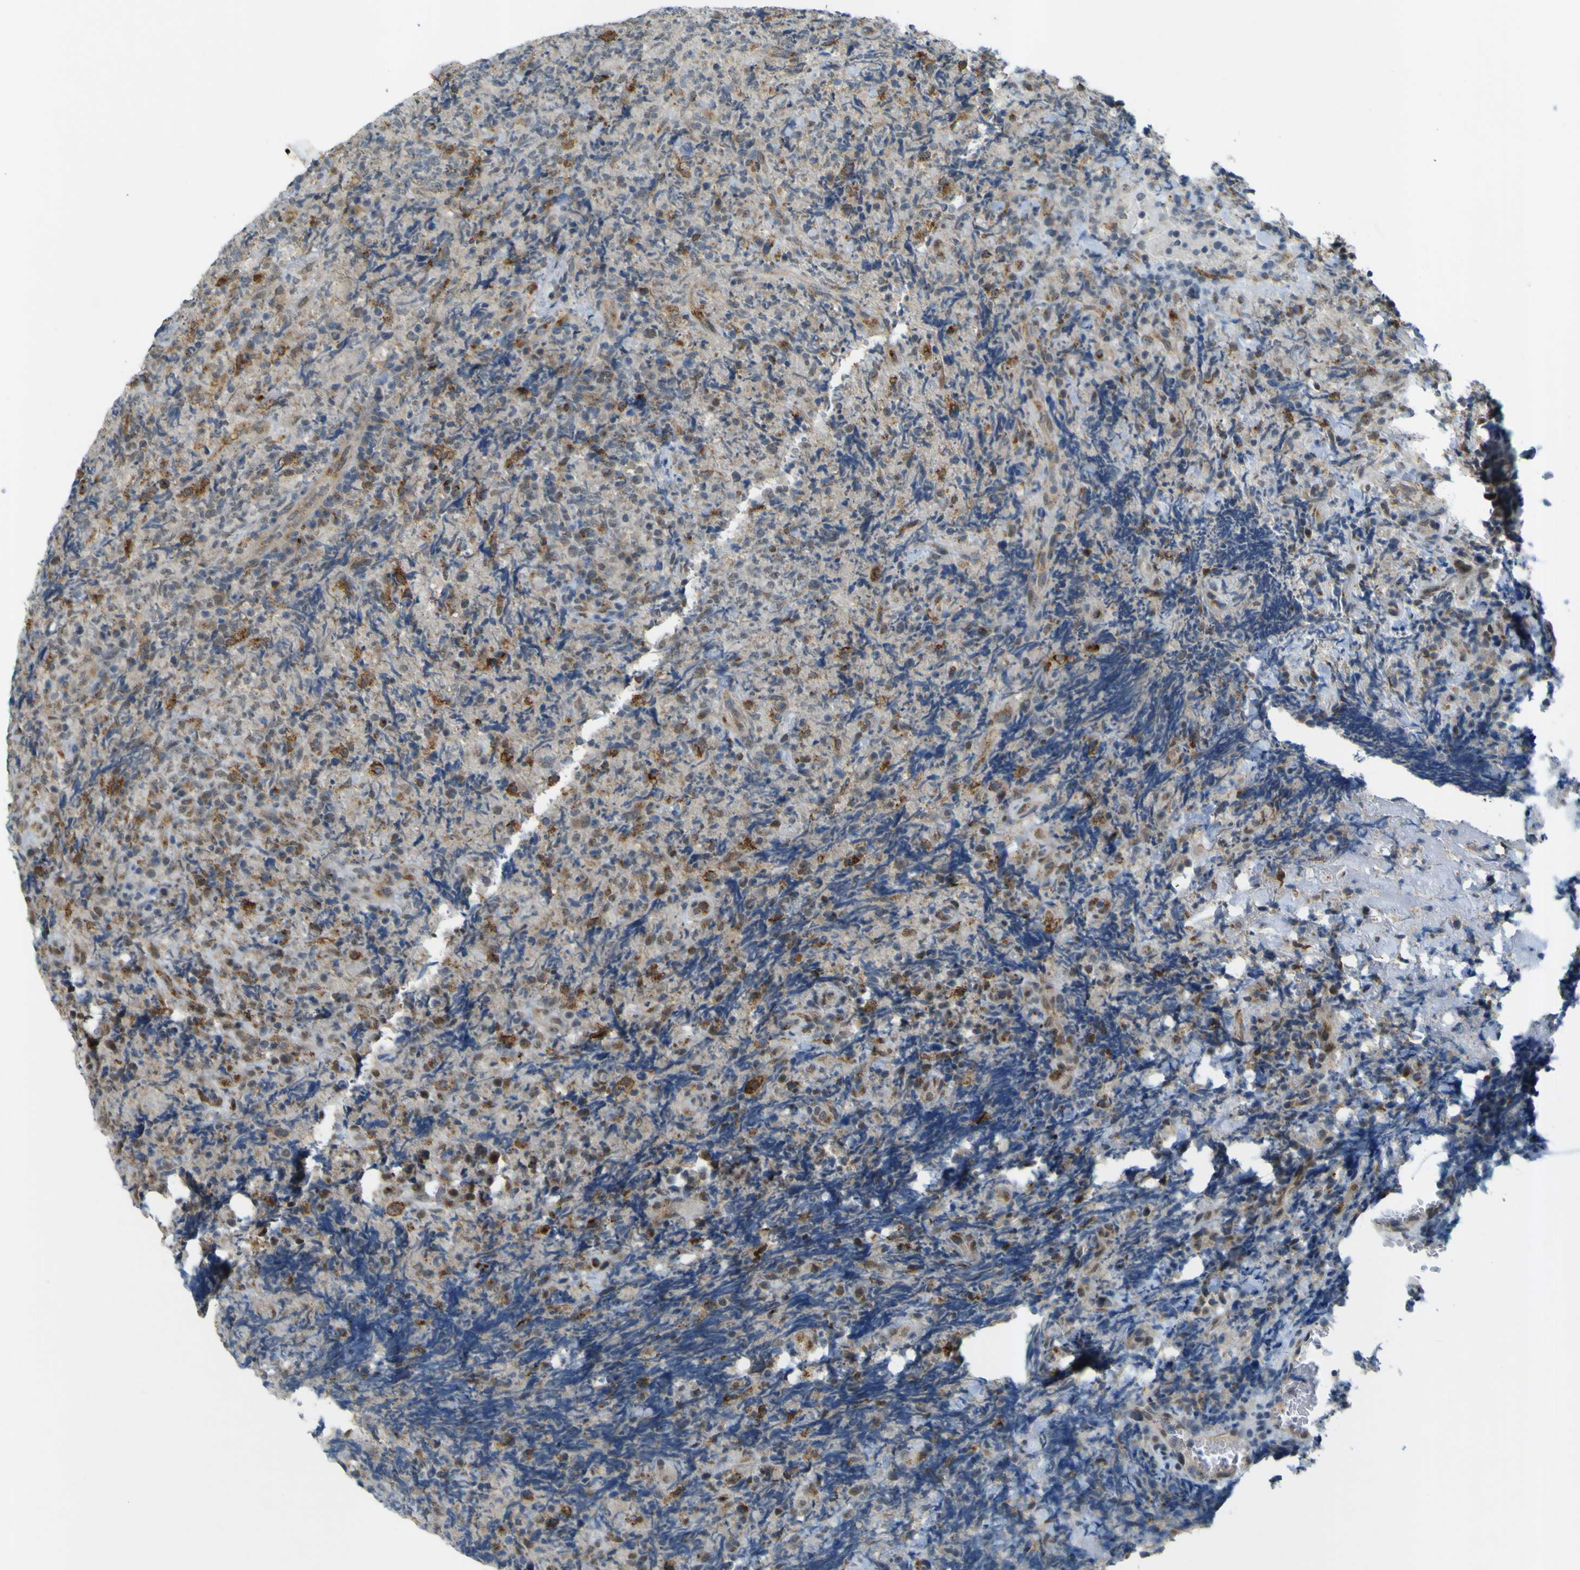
{"staining": {"intensity": "weak", "quantity": "<25%", "location": "cytoplasmic/membranous,nuclear"}, "tissue": "lymphoma", "cell_type": "Tumor cells", "image_type": "cancer", "snomed": [{"axis": "morphology", "description": "Malignant lymphoma, non-Hodgkin's type, High grade"}, {"axis": "topography", "description": "Tonsil"}], "caption": "Immunohistochemistry (IHC) micrograph of neoplastic tissue: human high-grade malignant lymphoma, non-Hodgkin's type stained with DAB exhibits no significant protein positivity in tumor cells.", "gene": "IGF2R", "patient": {"sex": "female", "age": 36}}